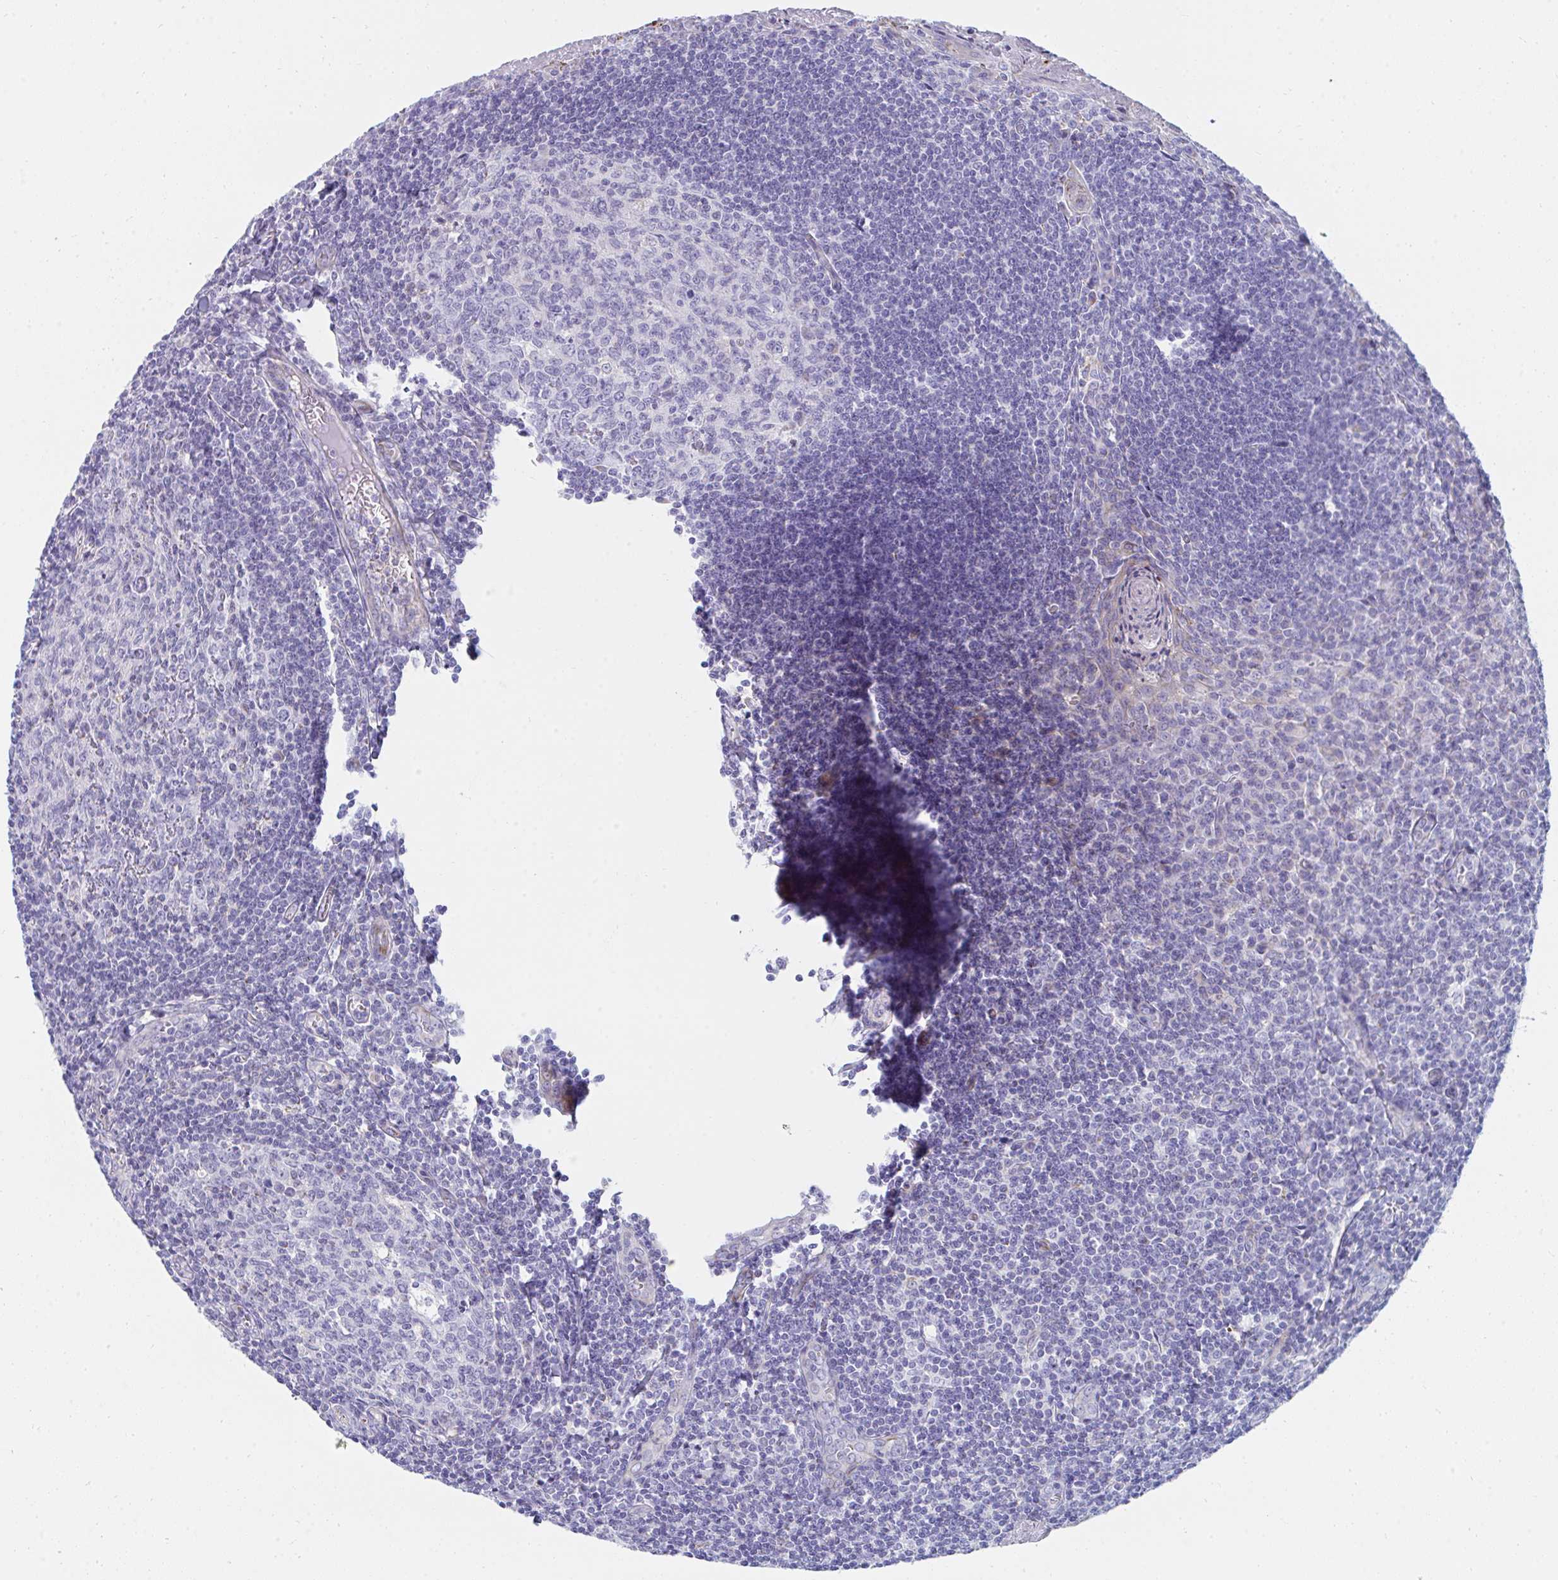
{"staining": {"intensity": "negative", "quantity": "none", "location": "none"}, "tissue": "tonsil", "cell_type": "Germinal center cells", "image_type": "normal", "snomed": [{"axis": "morphology", "description": "Normal tissue, NOS"}, {"axis": "topography", "description": "Tonsil"}], "caption": "Immunohistochemistry of normal tonsil displays no positivity in germinal center cells. (Brightfield microscopy of DAB immunohistochemistry at high magnification).", "gene": "MGAM2", "patient": {"sex": "male", "age": 27}}